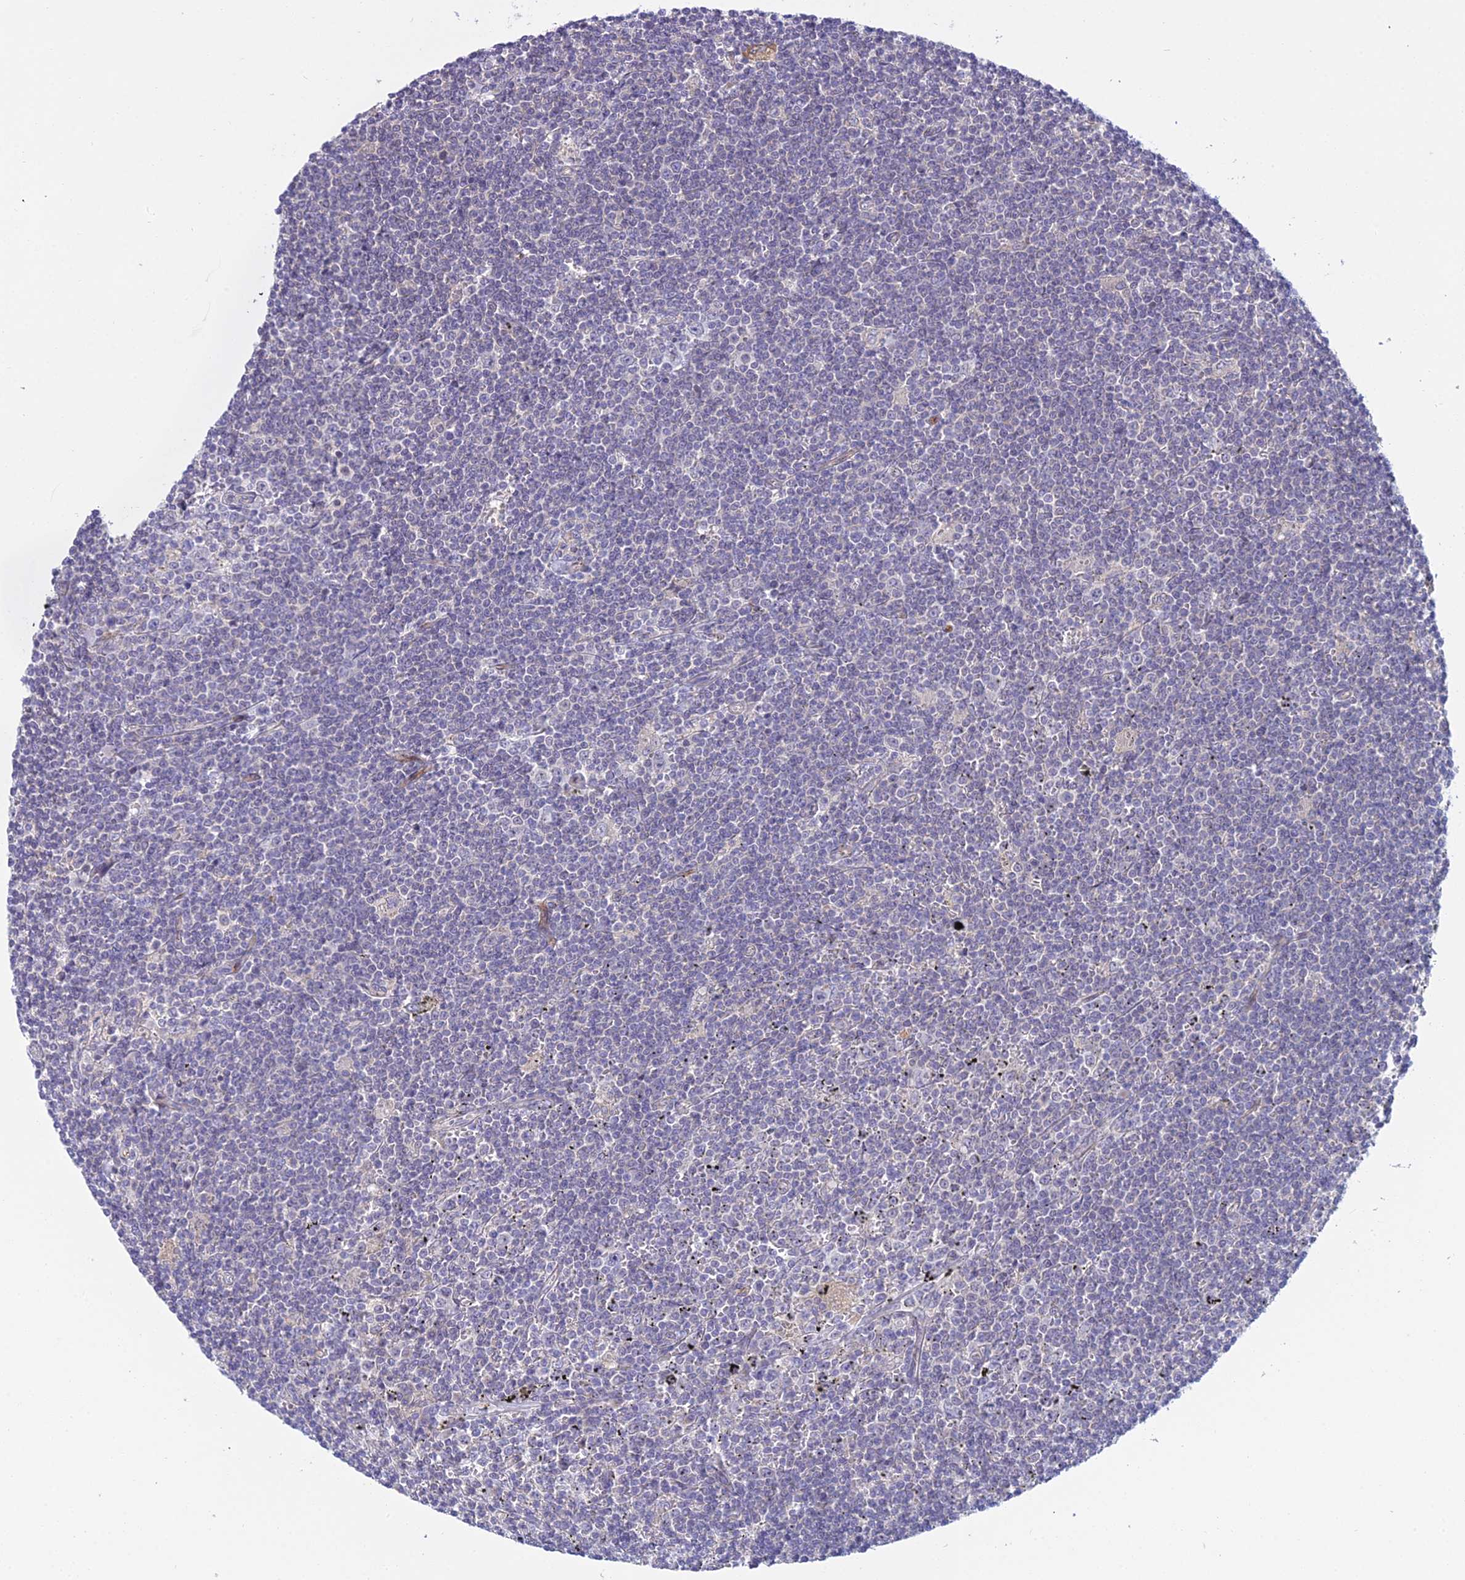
{"staining": {"intensity": "negative", "quantity": "none", "location": "none"}, "tissue": "lymphoma", "cell_type": "Tumor cells", "image_type": "cancer", "snomed": [{"axis": "morphology", "description": "Malignant lymphoma, non-Hodgkin's type, Low grade"}, {"axis": "topography", "description": "Spleen"}], "caption": "This is a micrograph of immunohistochemistry staining of malignant lymphoma, non-Hodgkin's type (low-grade), which shows no staining in tumor cells.", "gene": "DUS2", "patient": {"sex": "male", "age": 76}}